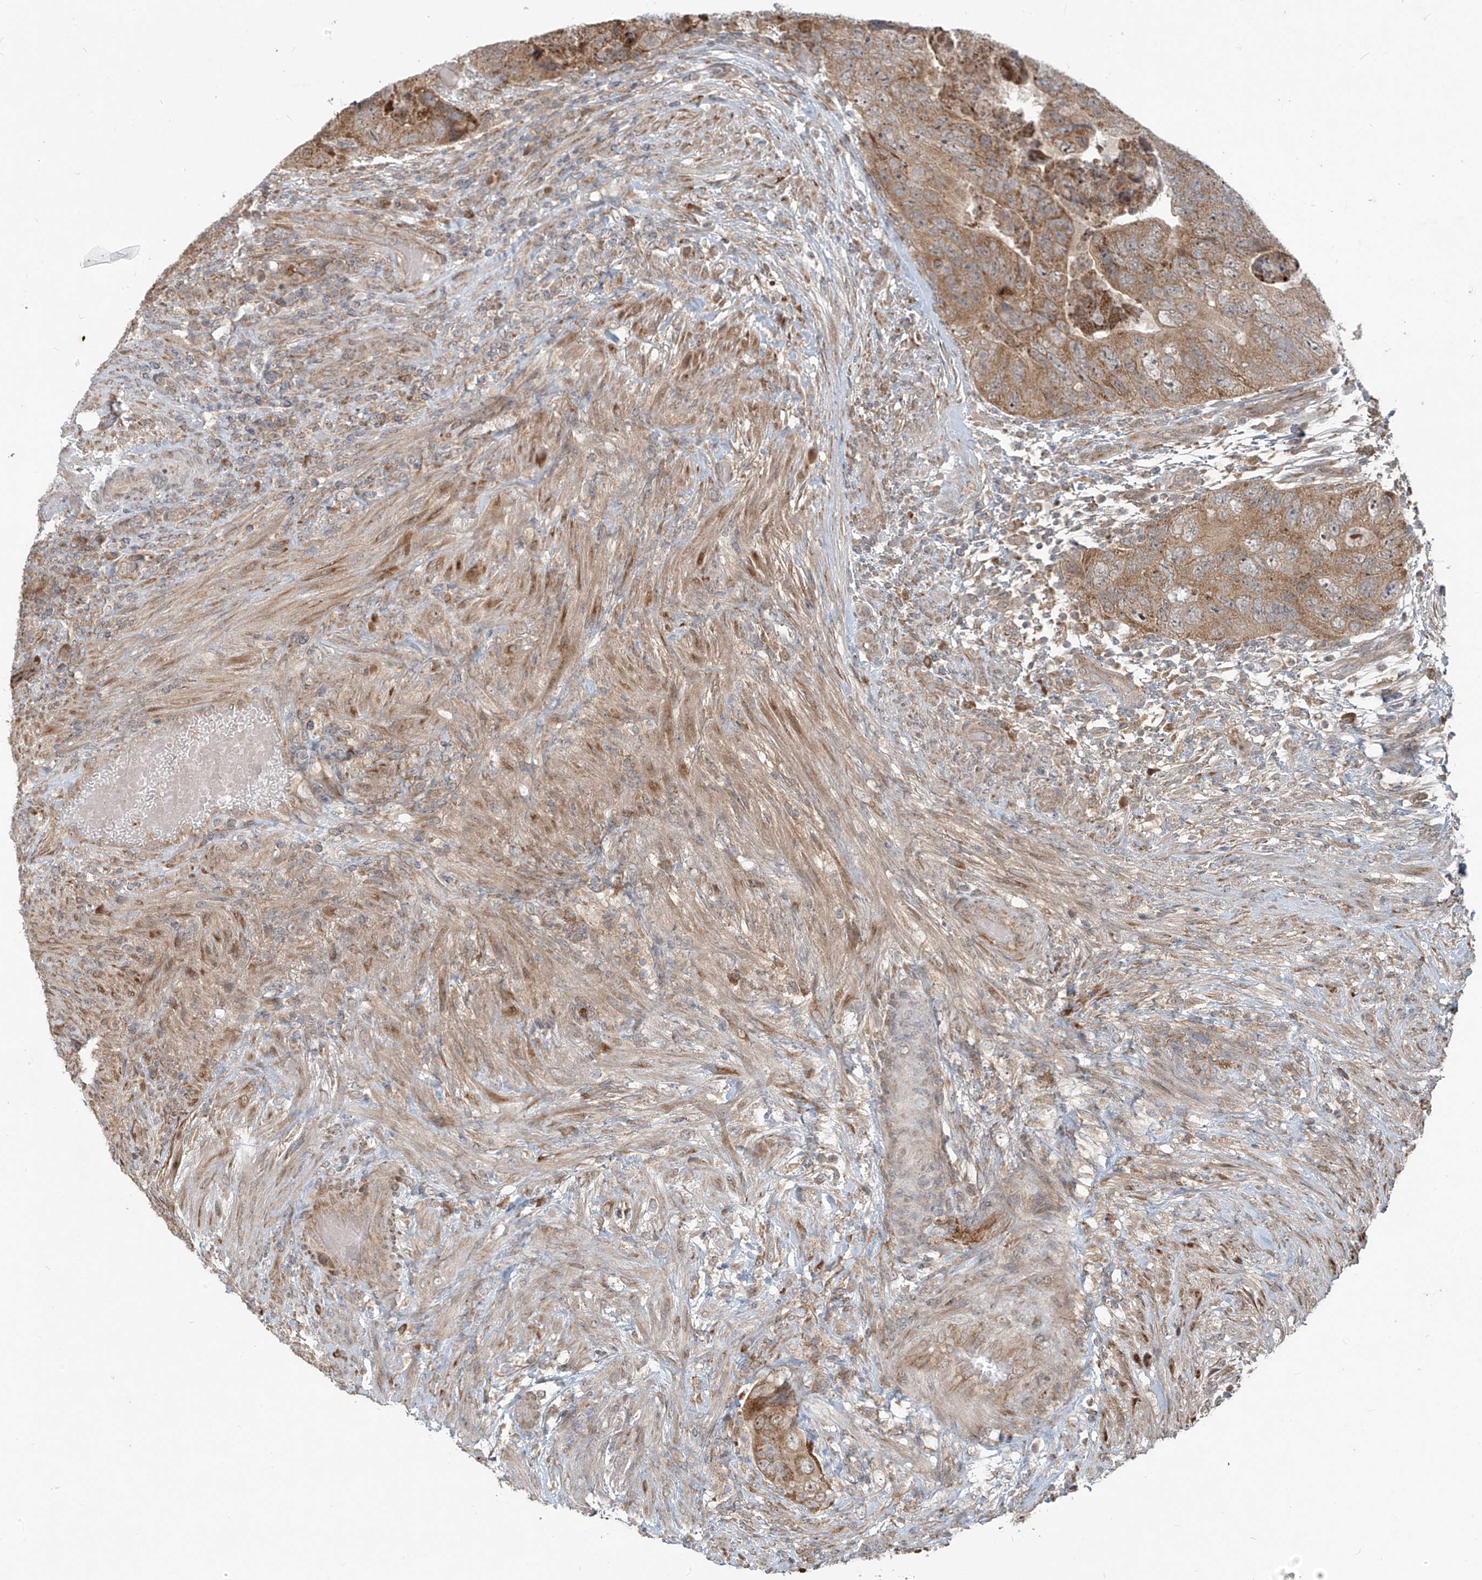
{"staining": {"intensity": "moderate", "quantity": ">75%", "location": "cytoplasmic/membranous"}, "tissue": "colorectal cancer", "cell_type": "Tumor cells", "image_type": "cancer", "snomed": [{"axis": "morphology", "description": "Adenocarcinoma, NOS"}, {"axis": "topography", "description": "Rectum"}], "caption": "Moderate cytoplasmic/membranous expression for a protein is seen in approximately >75% of tumor cells of colorectal cancer using immunohistochemistry.", "gene": "KATNIP", "patient": {"sex": "male", "age": 63}}